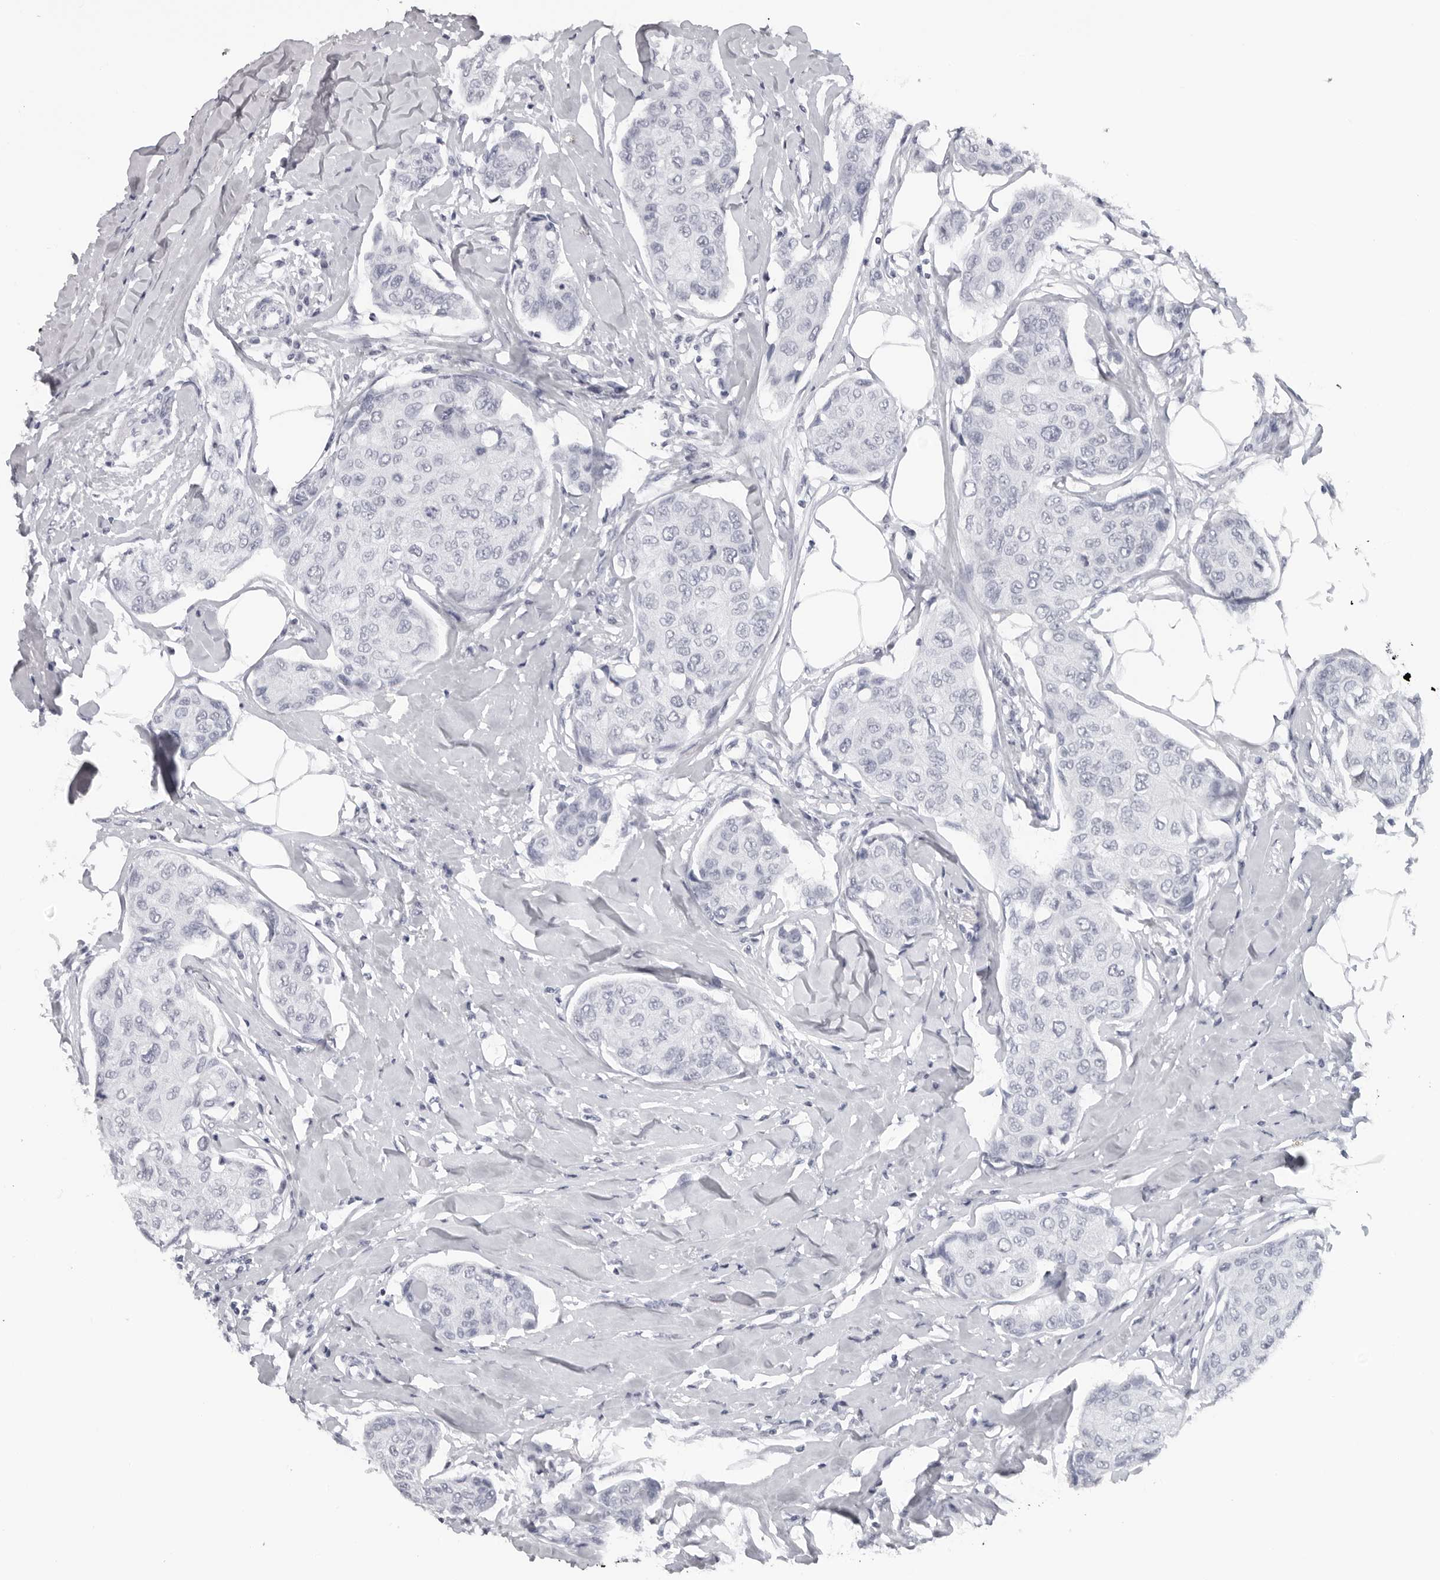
{"staining": {"intensity": "negative", "quantity": "none", "location": "none"}, "tissue": "breast cancer", "cell_type": "Tumor cells", "image_type": "cancer", "snomed": [{"axis": "morphology", "description": "Duct carcinoma"}, {"axis": "topography", "description": "Breast"}], "caption": "DAB immunohistochemical staining of breast cancer demonstrates no significant staining in tumor cells.", "gene": "ESPN", "patient": {"sex": "female", "age": 80}}